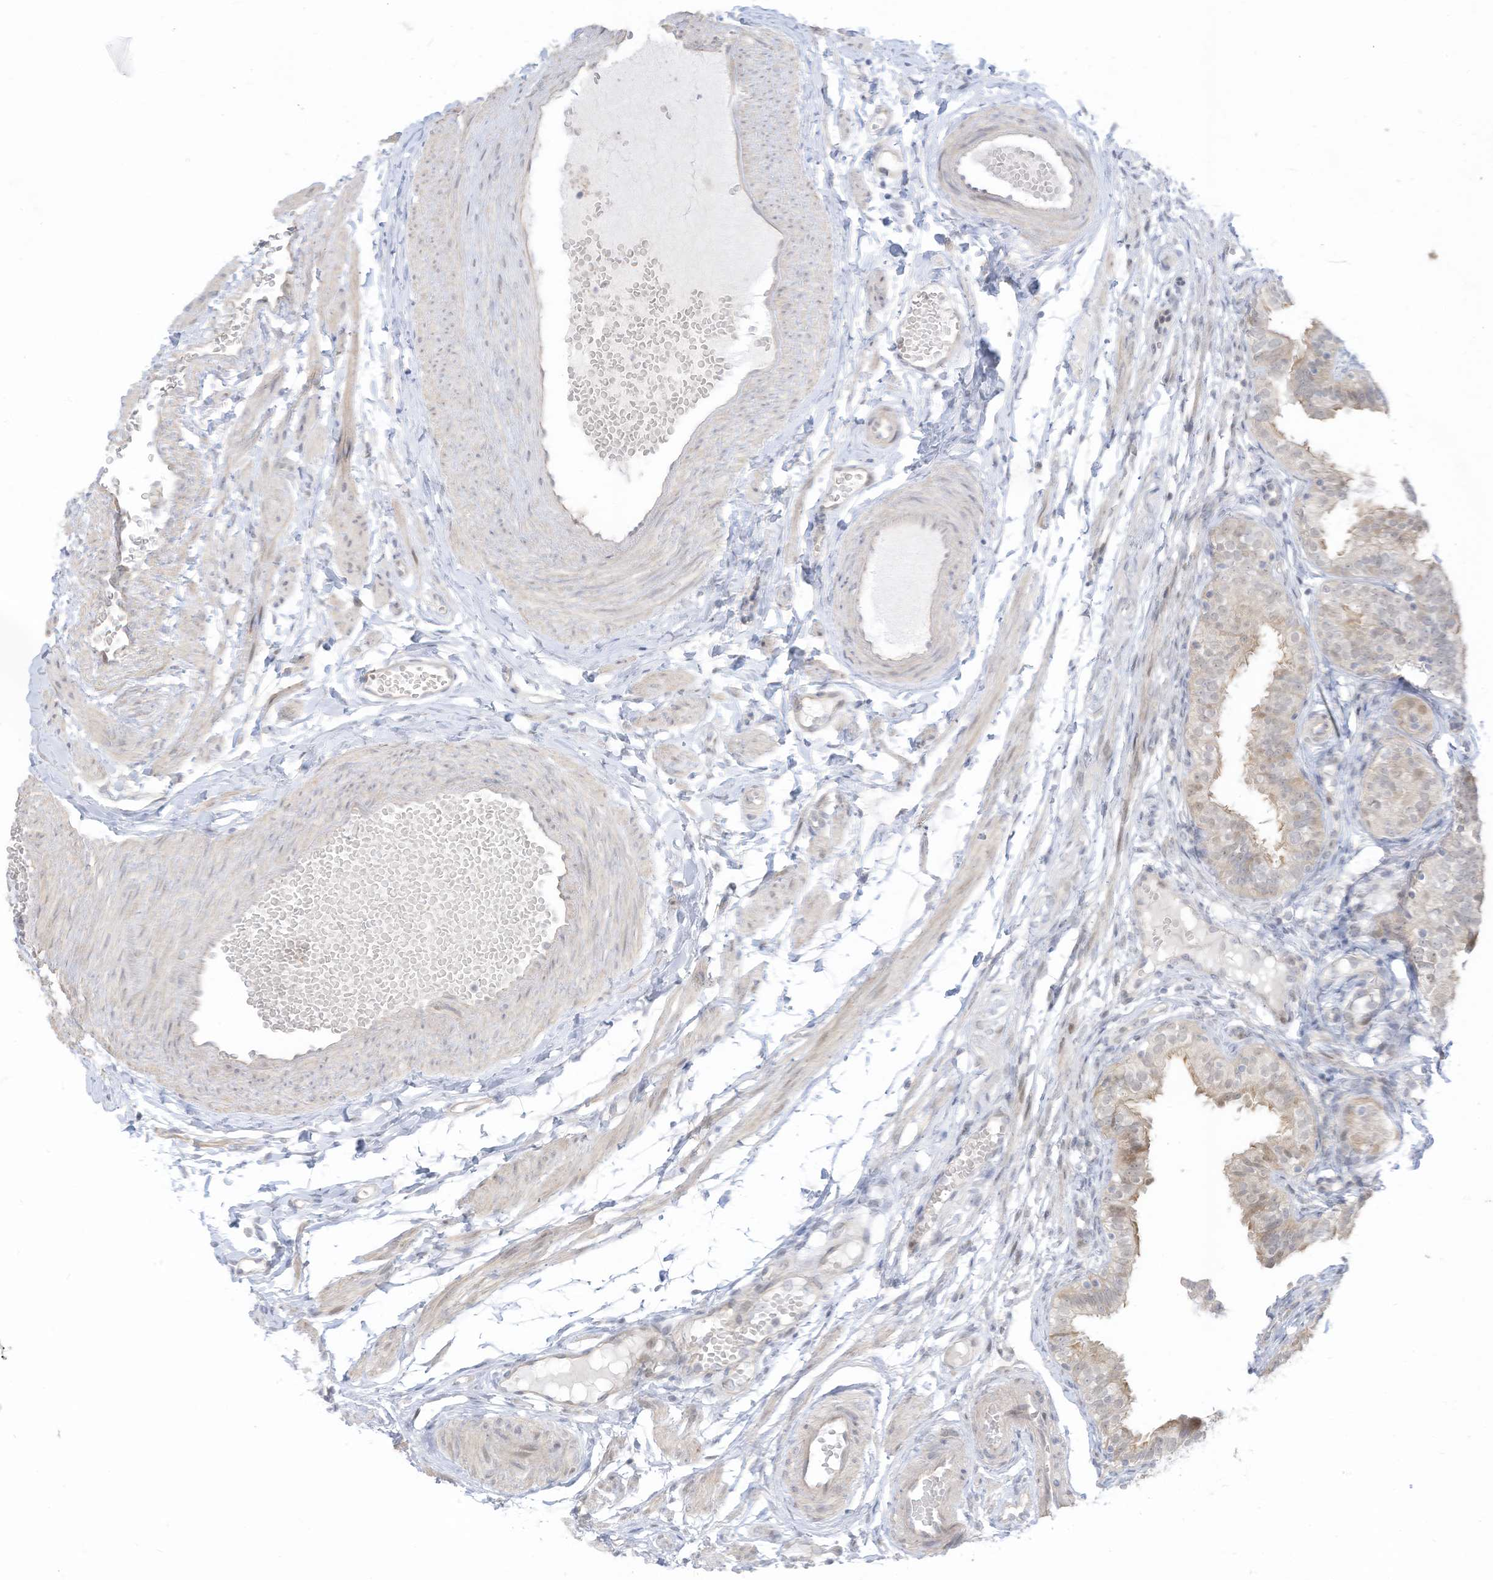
{"staining": {"intensity": "weak", "quantity": "<25%", "location": "cytoplasmic/membranous"}, "tissue": "fallopian tube", "cell_type": "Glandular cells", "image_type": "normal", "snomed": [{"axis": "morphology", "description": "Normal tissue, NOS"}, {"axis": "topography", "description": "Fallopian tube"}], "caption": "Fallopian tube stained for a protein using IHC displays no staining glandular cells.", "gene": "ASPRV1", "patient": {"sex": "female", "age": 35}}